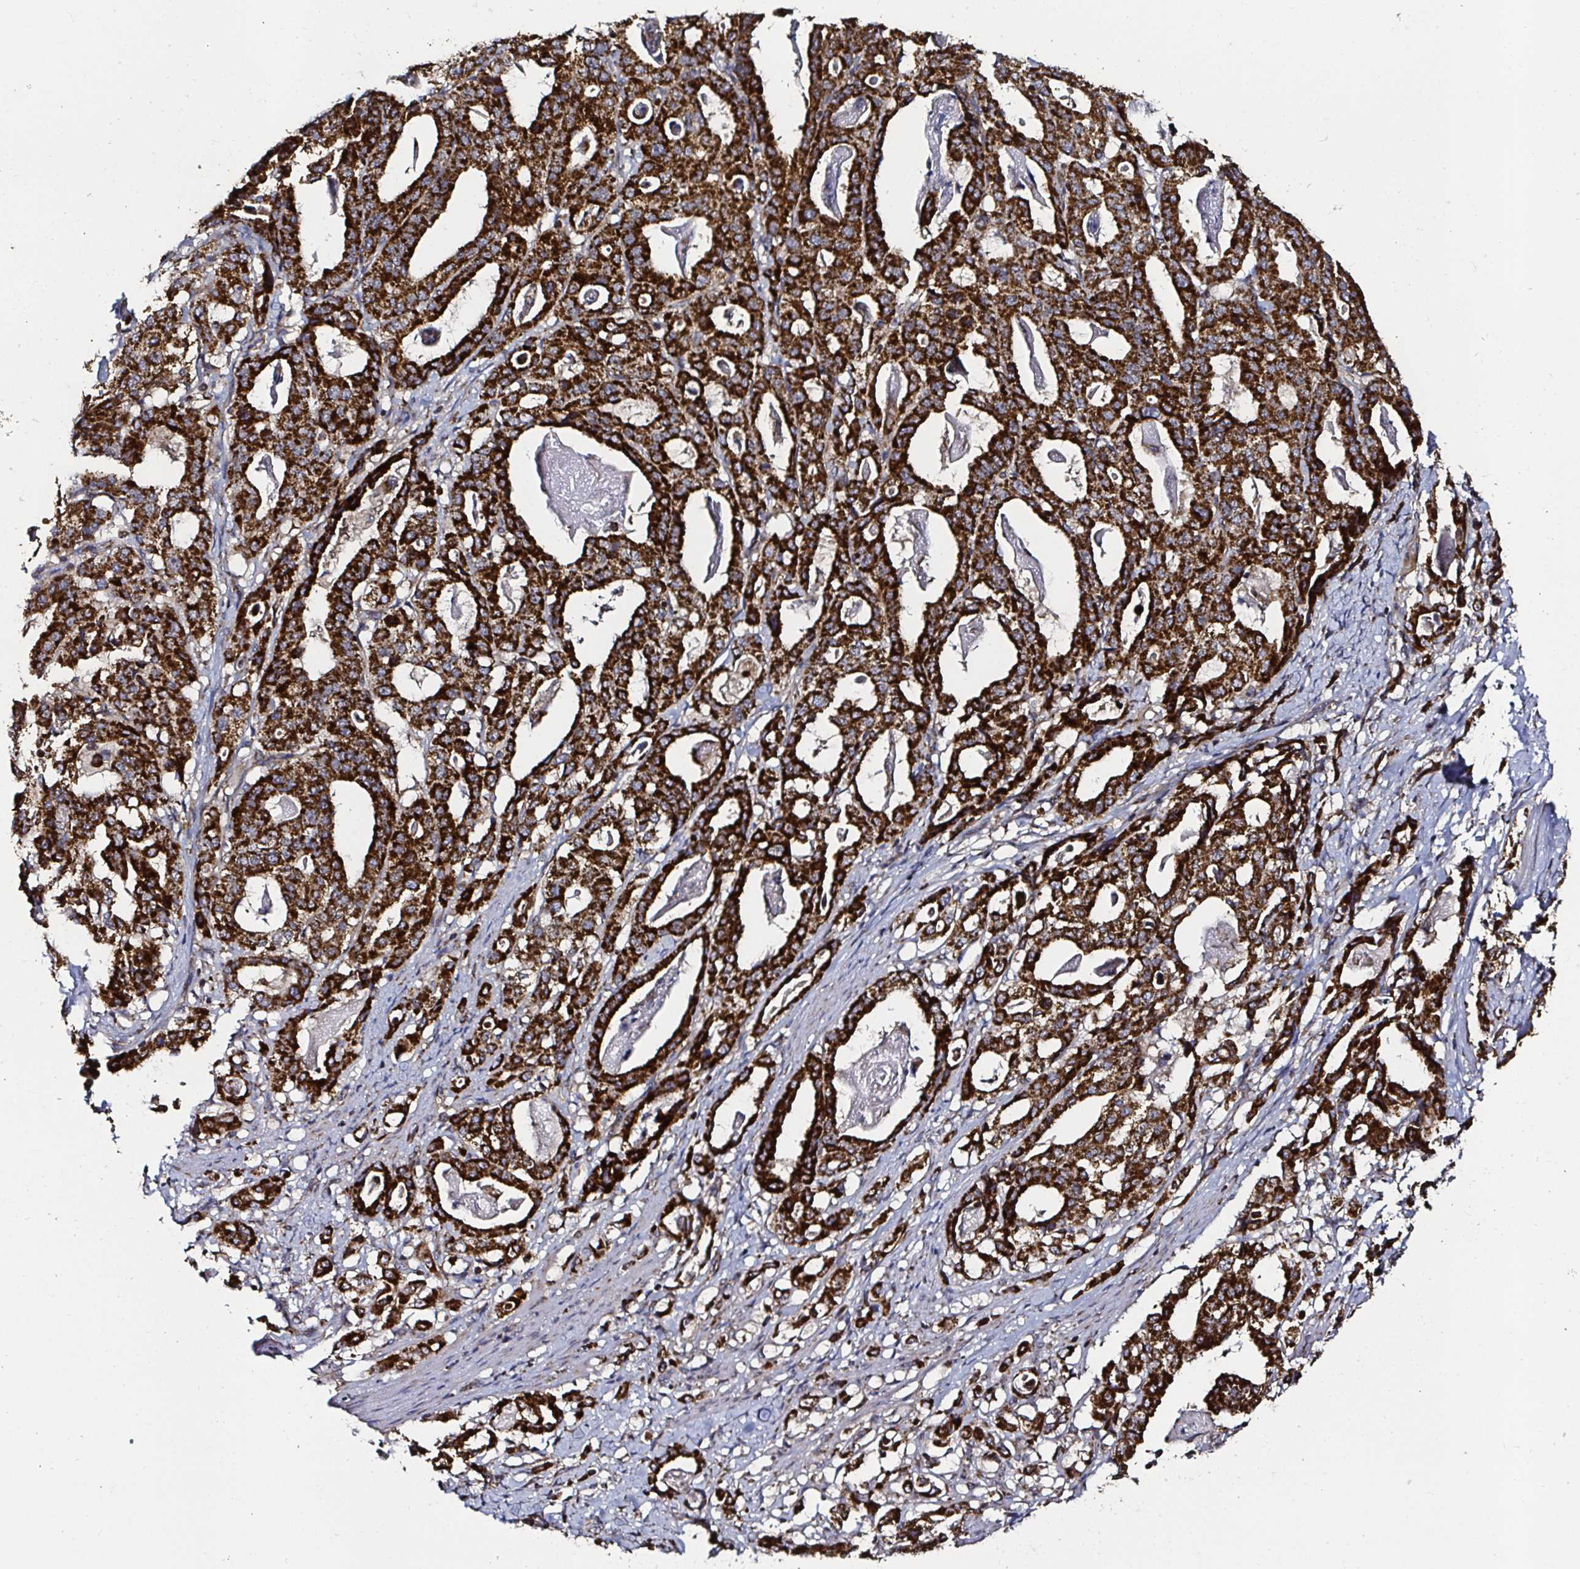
{"staining": {"intensity": "strong", "quantity": ">75%", "location": "cytoplasmic/membranous"}, "tissue": "stomach cancer", "cell_type": "Tumor cells", "image_type": "cancer", "snomed": [{"axis": "morphology", "description": "Adenocarcinoma, NOS"}, {"axis": "topography", "description": "Stomach"}], "caption": "This is an image of immunohistochemistry (IHC) staining of adenocarcinoma (stomach), which shows strong expression in the cytoplasmic/membranous of tumor cells.", "gene": "ATAD3B", "patient": {"sex": "male", "age": 48}}